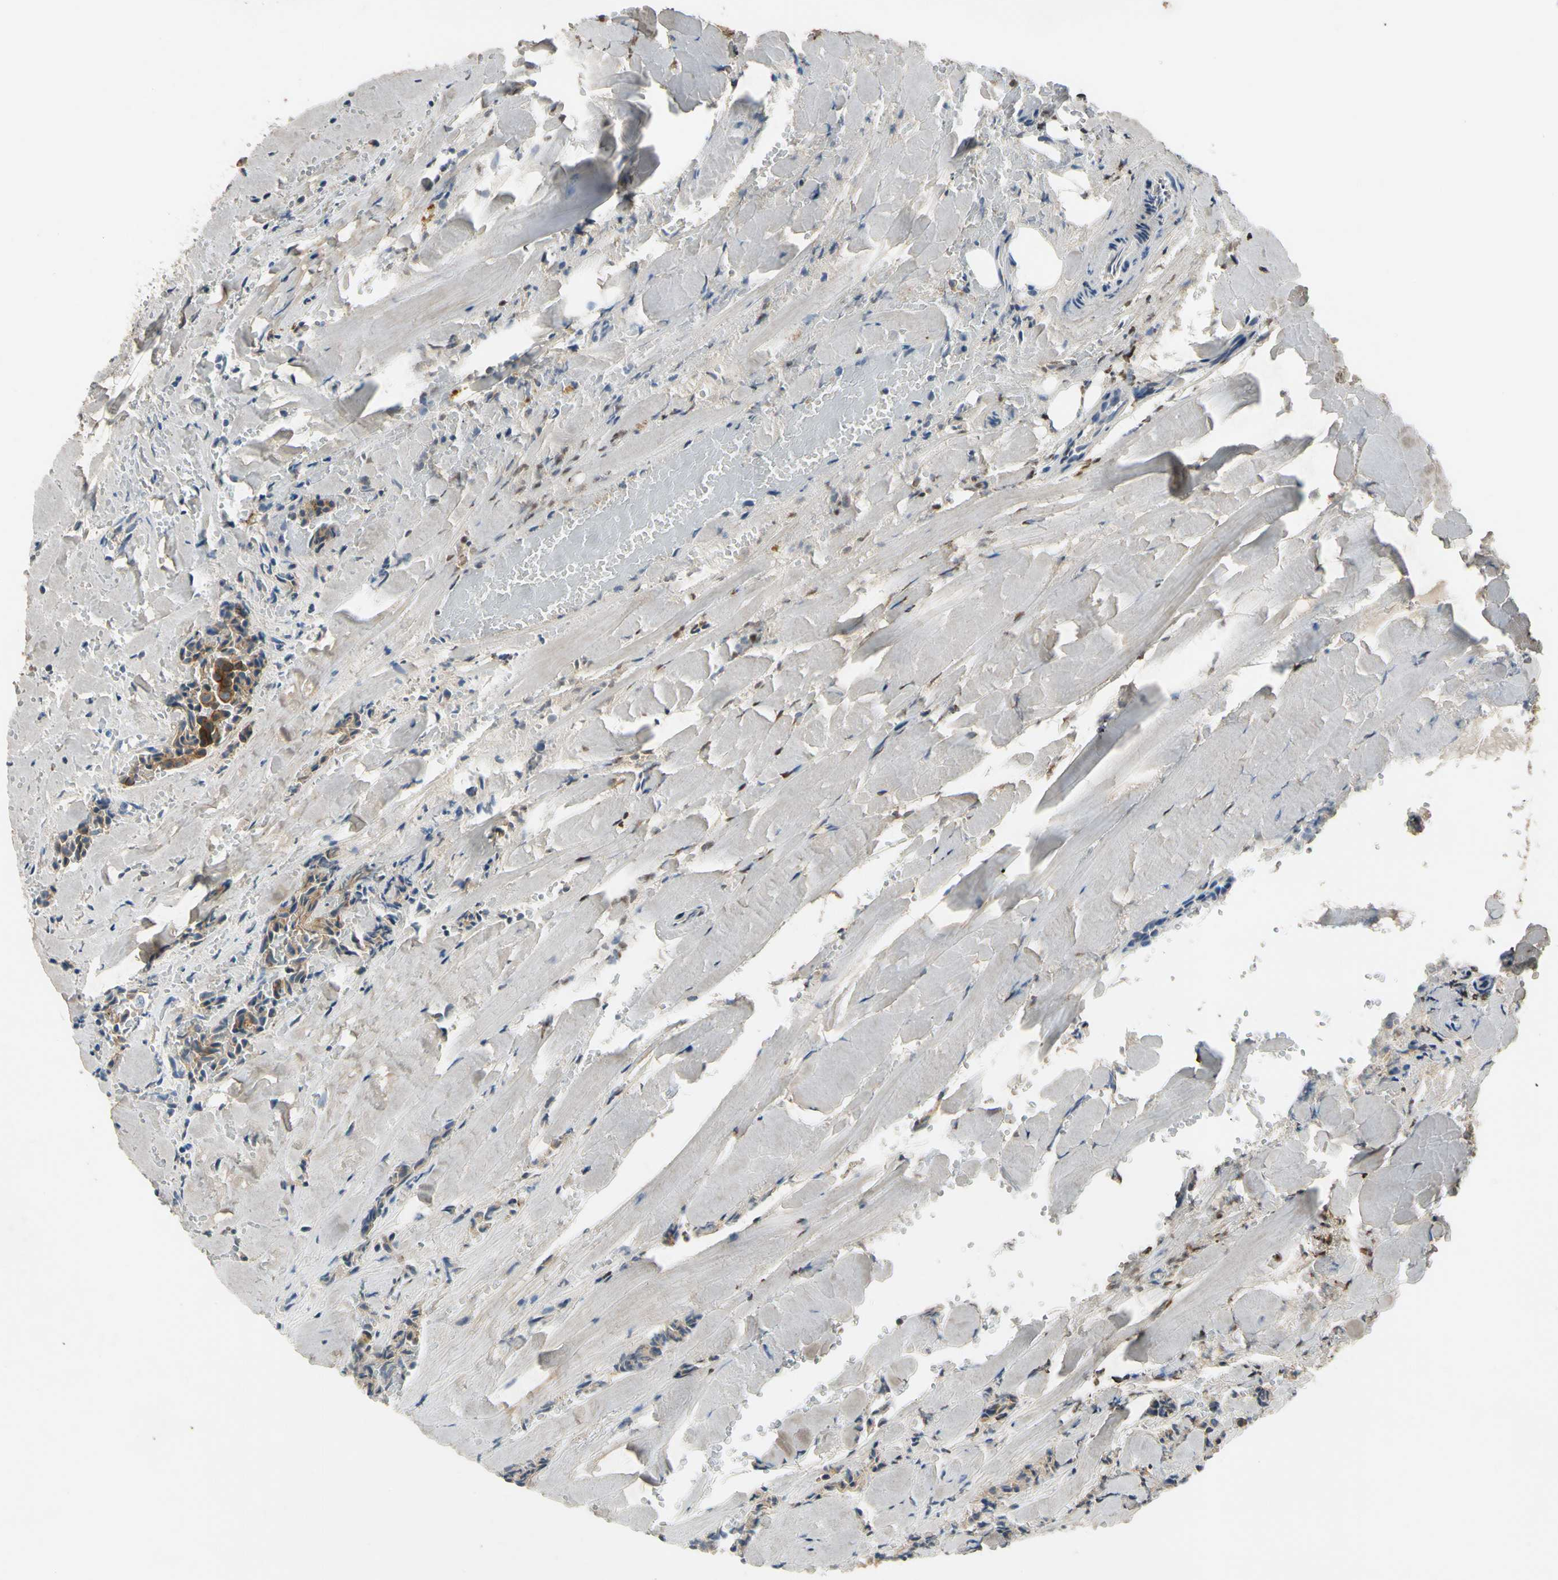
{"staining": {"intensity": "moderate", "quantity": ">75%", "location": "cytoplasmic/membranous"}, "tissue": "head and neck cancer", "cell_type": "Tumor cells", "image_type": "cancer", "snomed": [{"axis": "morphology", "description": "Adenocarcinoma, NOS"}, {"axis": "topography", "description": "Salivary gland"}, {"axis": "topography", "description": "Head-Neck"}], "caption": "About >75% of tumor cells in head and neck adenocarcinoma demonstrate moderate cytoplasmic/membranous protein expression as visualized by brown immunohistochemical staining.", "gene": "MST1R", "patient": {"sex": "female", "age": 59}}